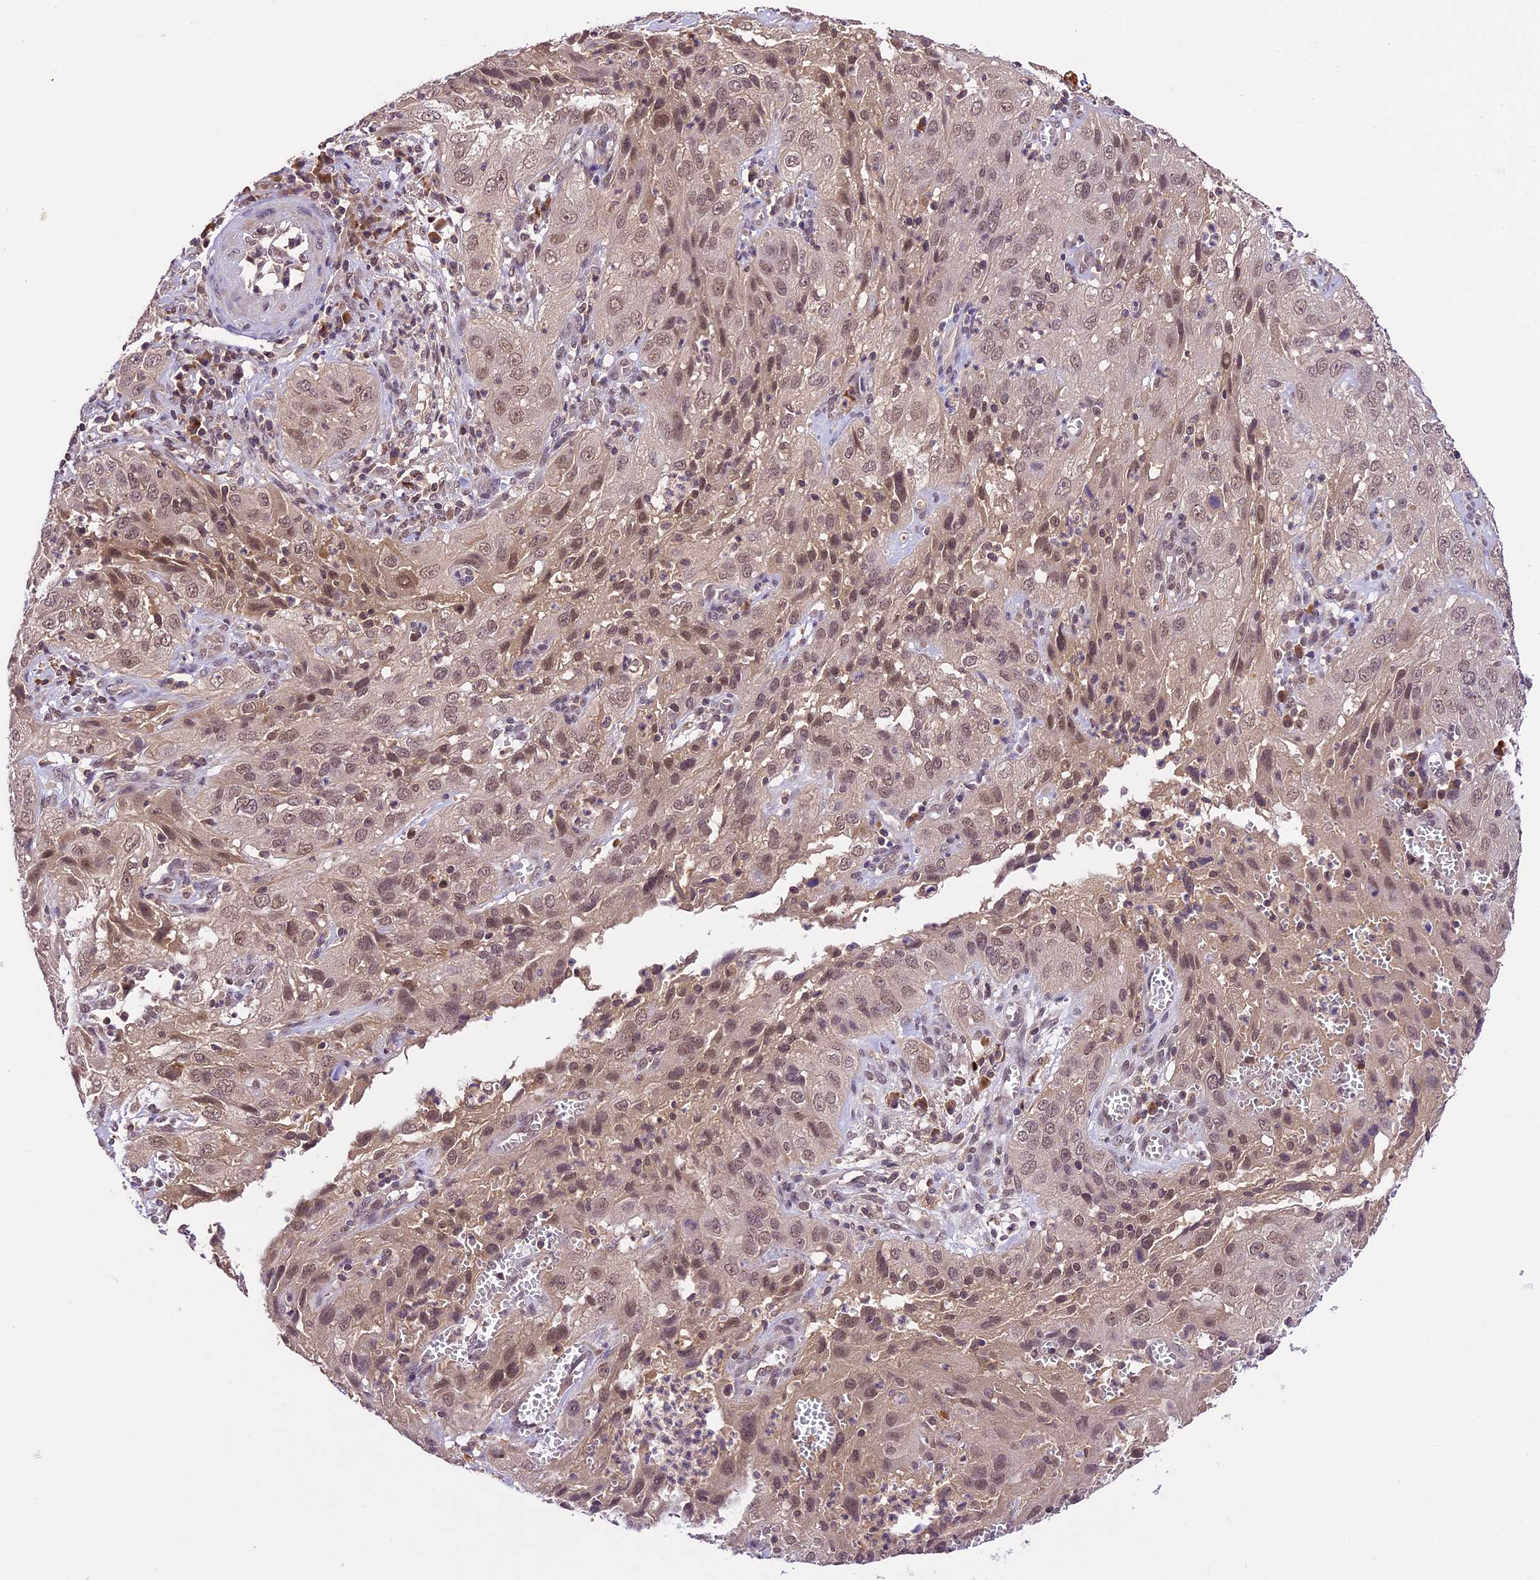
{"staining": {"intensity": "moderate", "quantity": ">75%", "location": "nuclear"}, "tissue": "cervical cancer", "cell_type": "Tumor cells", "image_type": "cancer", "snomed": [{"axis": "morphology", "description": "Squamous cell carcinoma, NOS"}, {"axis": "topography", "description": "Cervix"}], "caption": "The image demonstrates a brown stain indicating the presence of a protein in the nuclear of tumor cells in cervical cancer.", "gene": "ATP10A", "patient": {"sex": "female", "age": 32}}